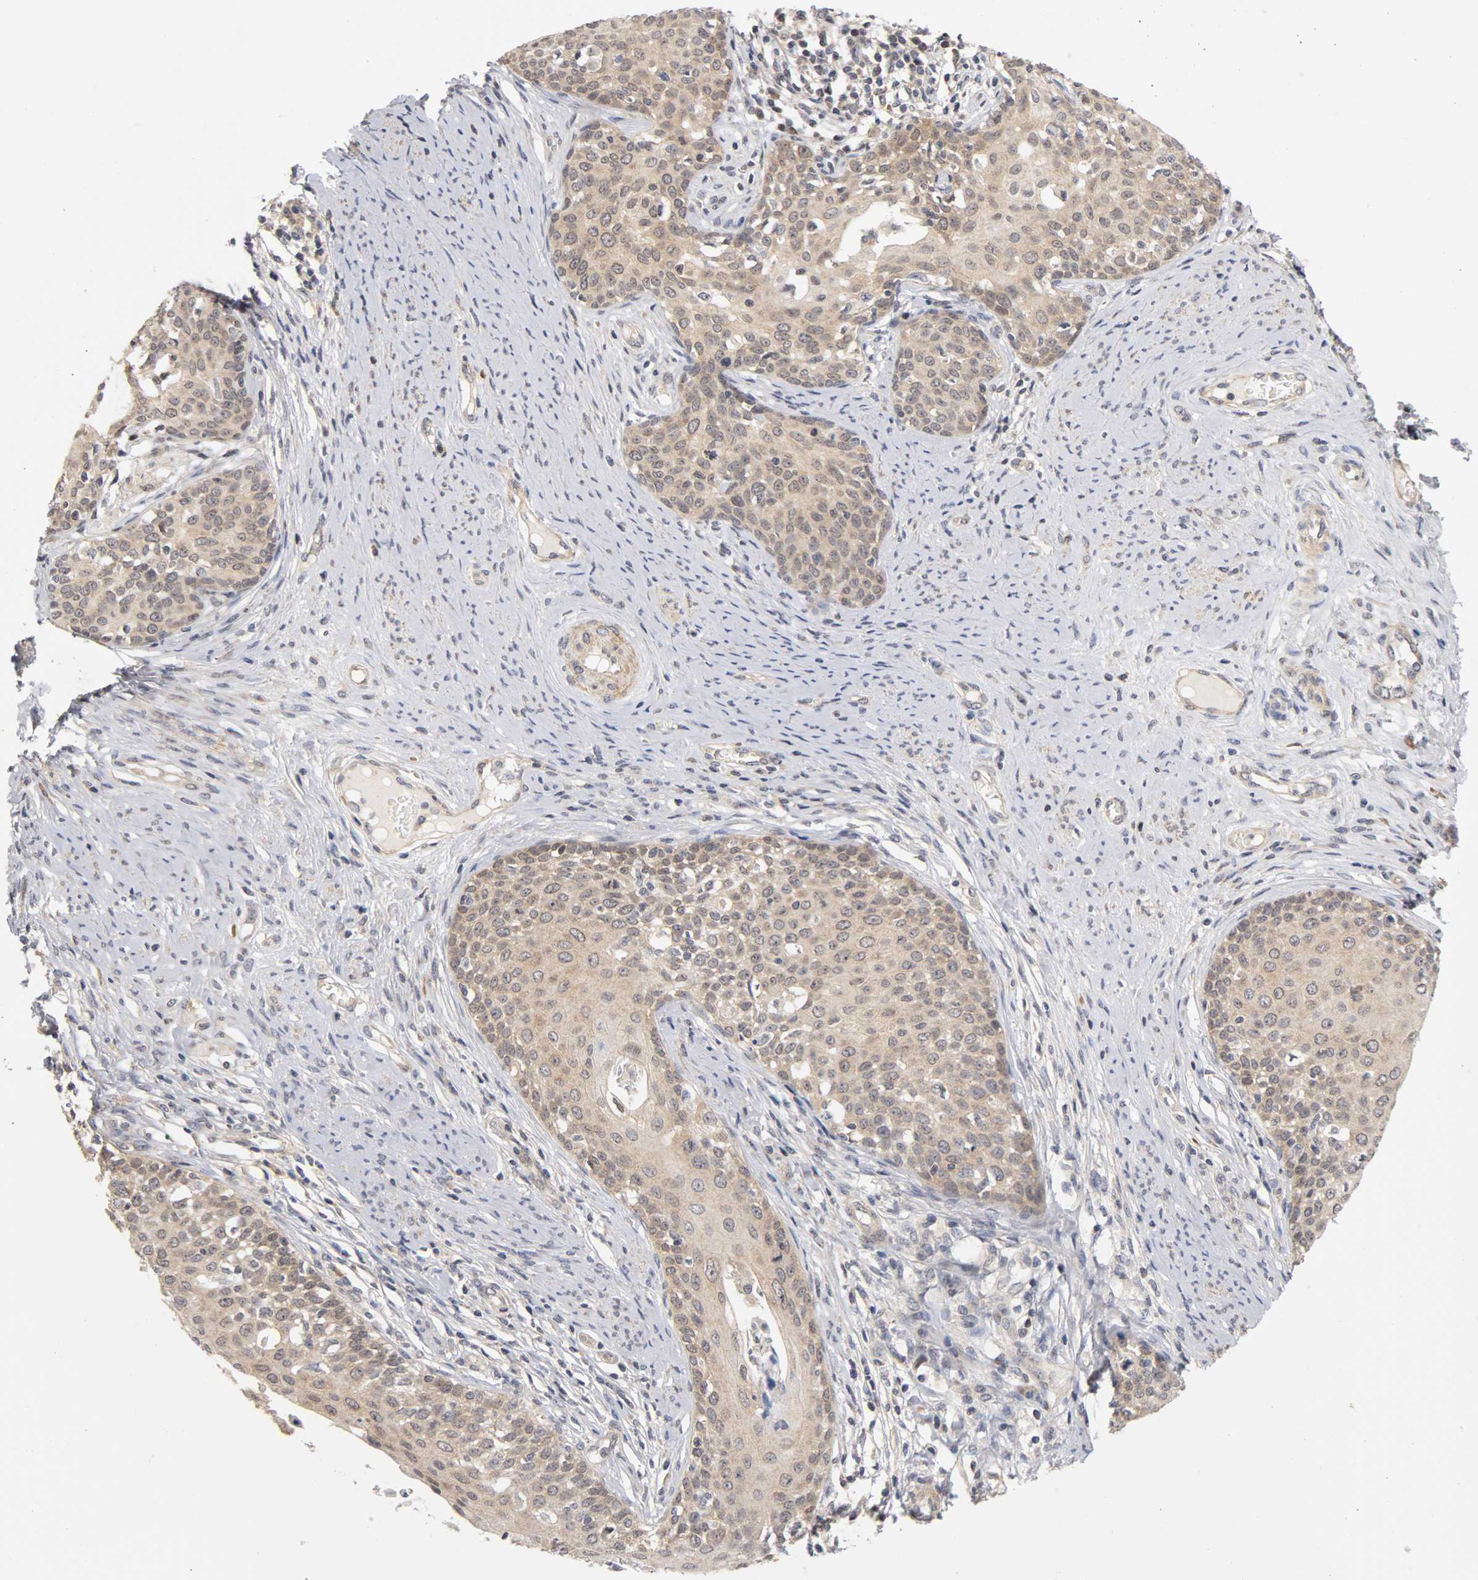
{"staining": {"intensity": "weak", "quantity": ">75%", "location": "cytoplasmic/membranous"}, "tissue": "cervical cancer", "cell_type": "Tumor cells", "image_type": "cancer", "snomed": [{"axis": "morphology", "description": "Squamous cell carcinoma, NOS"}, {"axis": "morphology", "description": "Adenocarcinoma, NOS"}, {"axis": "topography", "description": "Cervix"}], "caption": "Approximately >75% of tumor cells in human cervical cancer display weak cytoplasmic/membranous protein staining as visualized by brown immunohistochemical staining.", "gene": "UBE2M", "patient": {"sex": "female", "age": 52}}